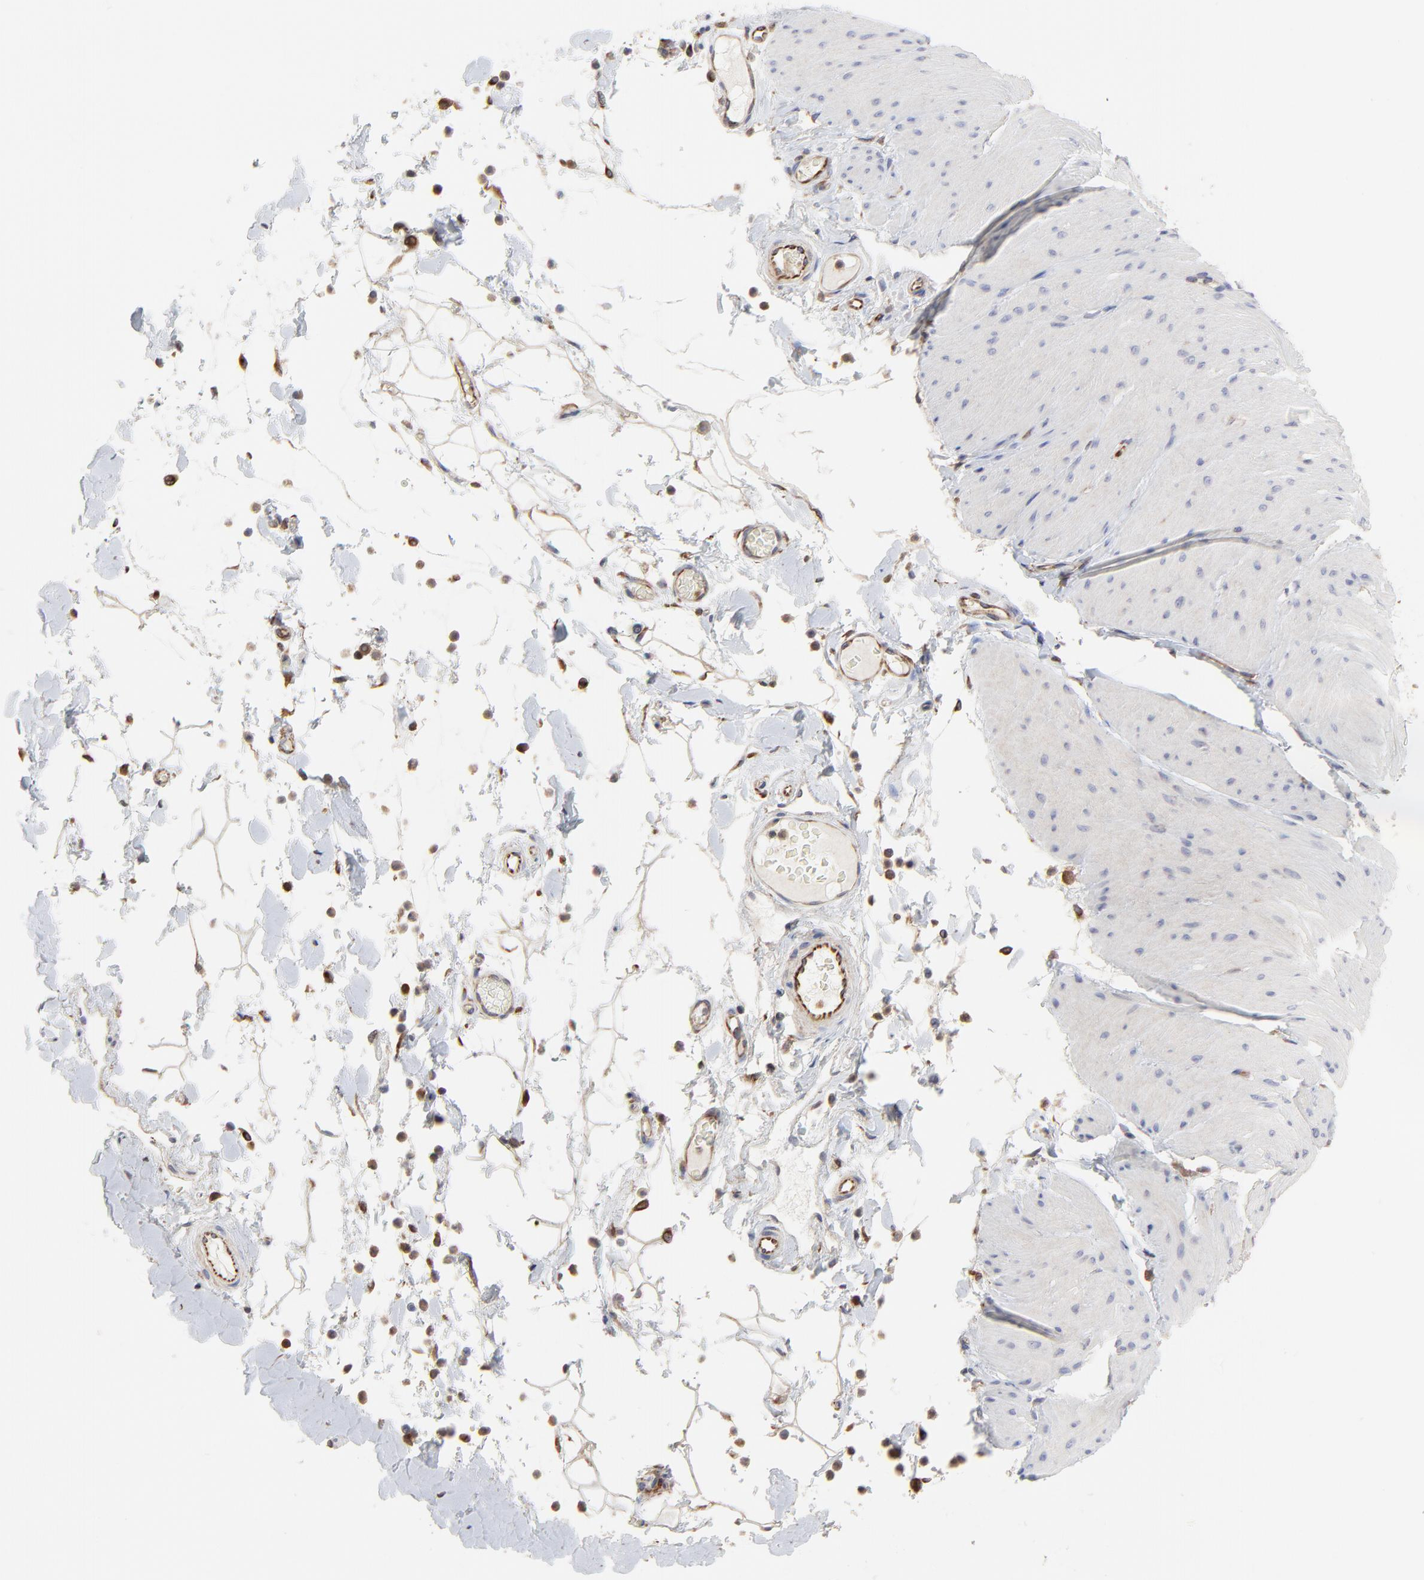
{"staining": {"intensity": "negative", "quantity": "none", "location": "none"}, "tissue": "smooth muscle", "cell_type": "Smooth muscle cells", "image_type": "normal", "snomed": [{"axis": "morphology", "description": "Normal tissue, NOS"}, {"axis": "topography", "description": "Smooth muscle"}, {"axis": "topography", "description": "Colon"}], "caption": "Immunohistochemistry image of normal human smooth muscle stained for a protein (brown), which demonstrates no staining in smooth muscle cells.", "gene": "RAB9A", "patient": {"sex": "male", "age": 67}}